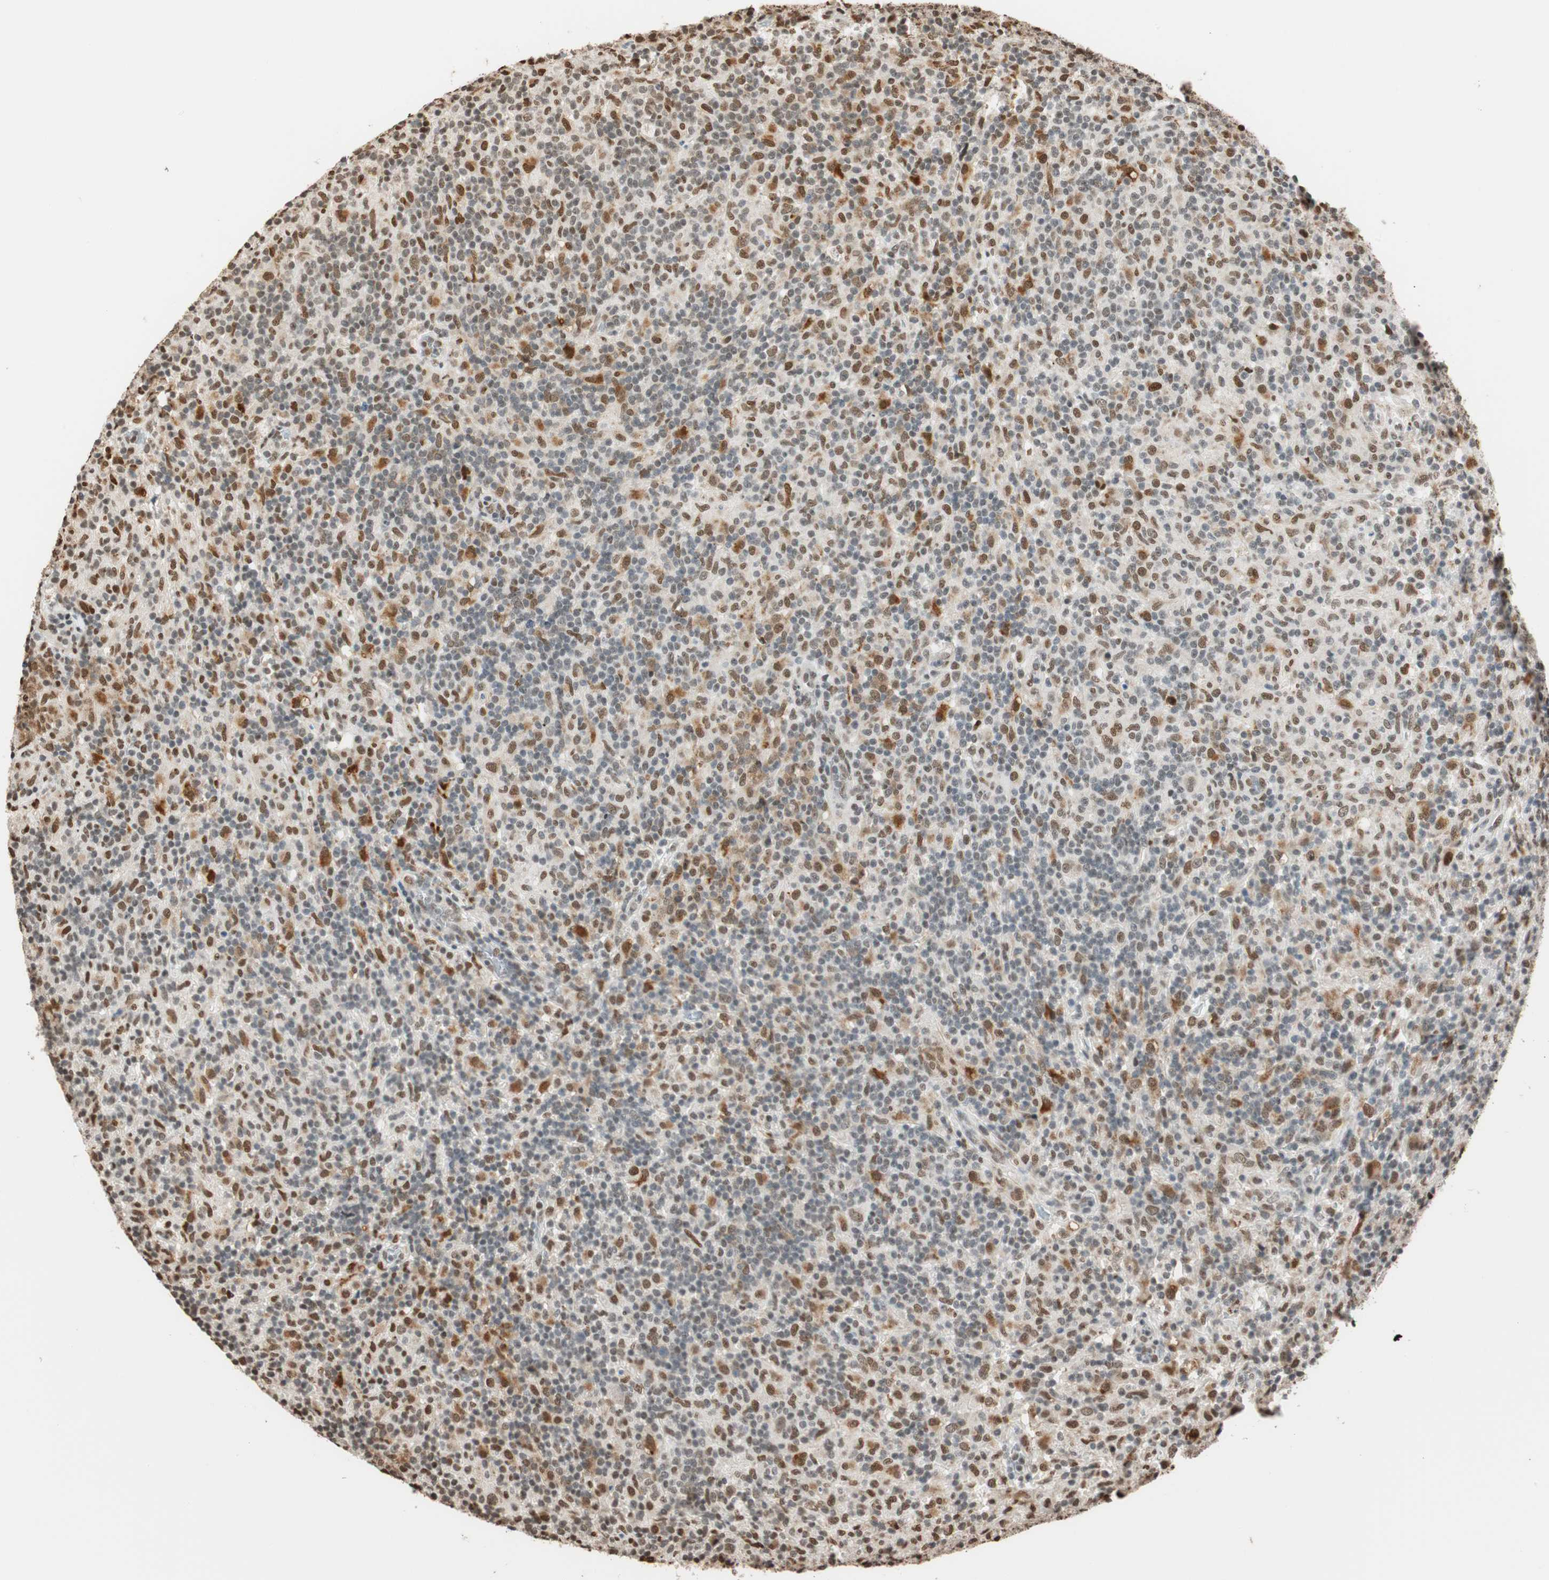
{"staining": {"intensity": "strong", "quantity": "25%-75%", "location": "nuclear"}, "tissue": "lymphoma", "cell_type": "Tumor cells", "image_type": "cancer", "snomed": [{"axis": "morphology", "description": "Hodgkin's disease, NOS"}, {"axis": "topography", "description": "Lymph node"}], "caption": "The immunohistochemical stain shows strong nuclear positivity in tumor cells of lymphoma tissue. Using DAB (3,3'-diaminobenzidine) (brown) and hematoxylin (blue) stains, captured at high magnification using brightfield microscopy.", "gene": "FANCG", "patient": {"sex": "male", "age": 65}}